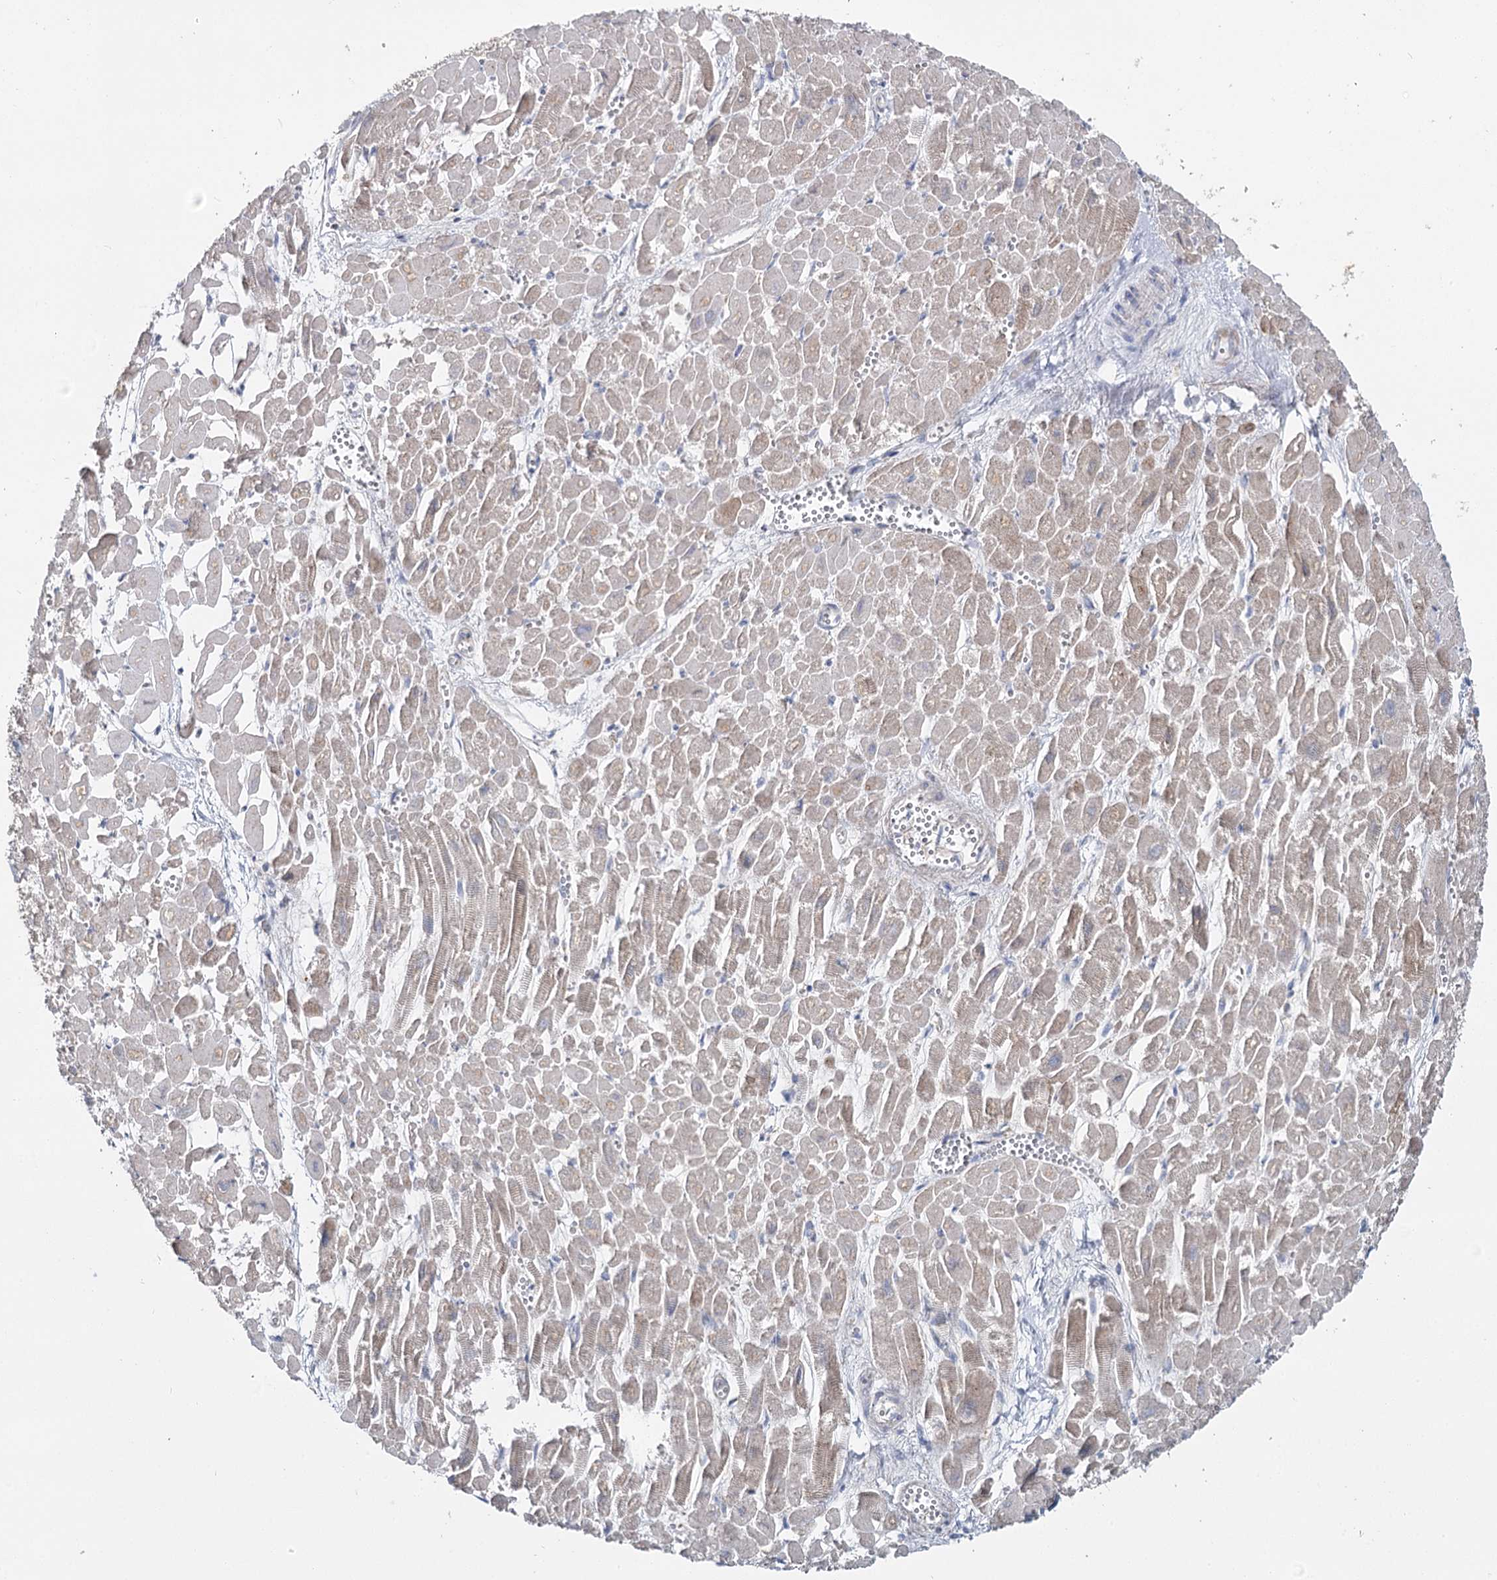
{"staining": {"intensity": "moderate", "quantity": "25%-75%", "location": "cytoplasmic/membranous"}, "tissue": "heart muscle", "cell_type": "Cardiomyocytes", "image_type": "normal", "snomed": [{"axis": "morphology", "description": "Normal tissue, NOS"}, {"axis": "topography", "description": "Heart"}], "caption": "An image of heart muscle stained for a protein exhibits moderate cytoplasmic/membranous brown staining in cardiomyocytes. (Brightfield microscopy of DAB IHC at high magnification).", "gene": "ACOX2", "patient": {"sex": "male", "age": 54}}